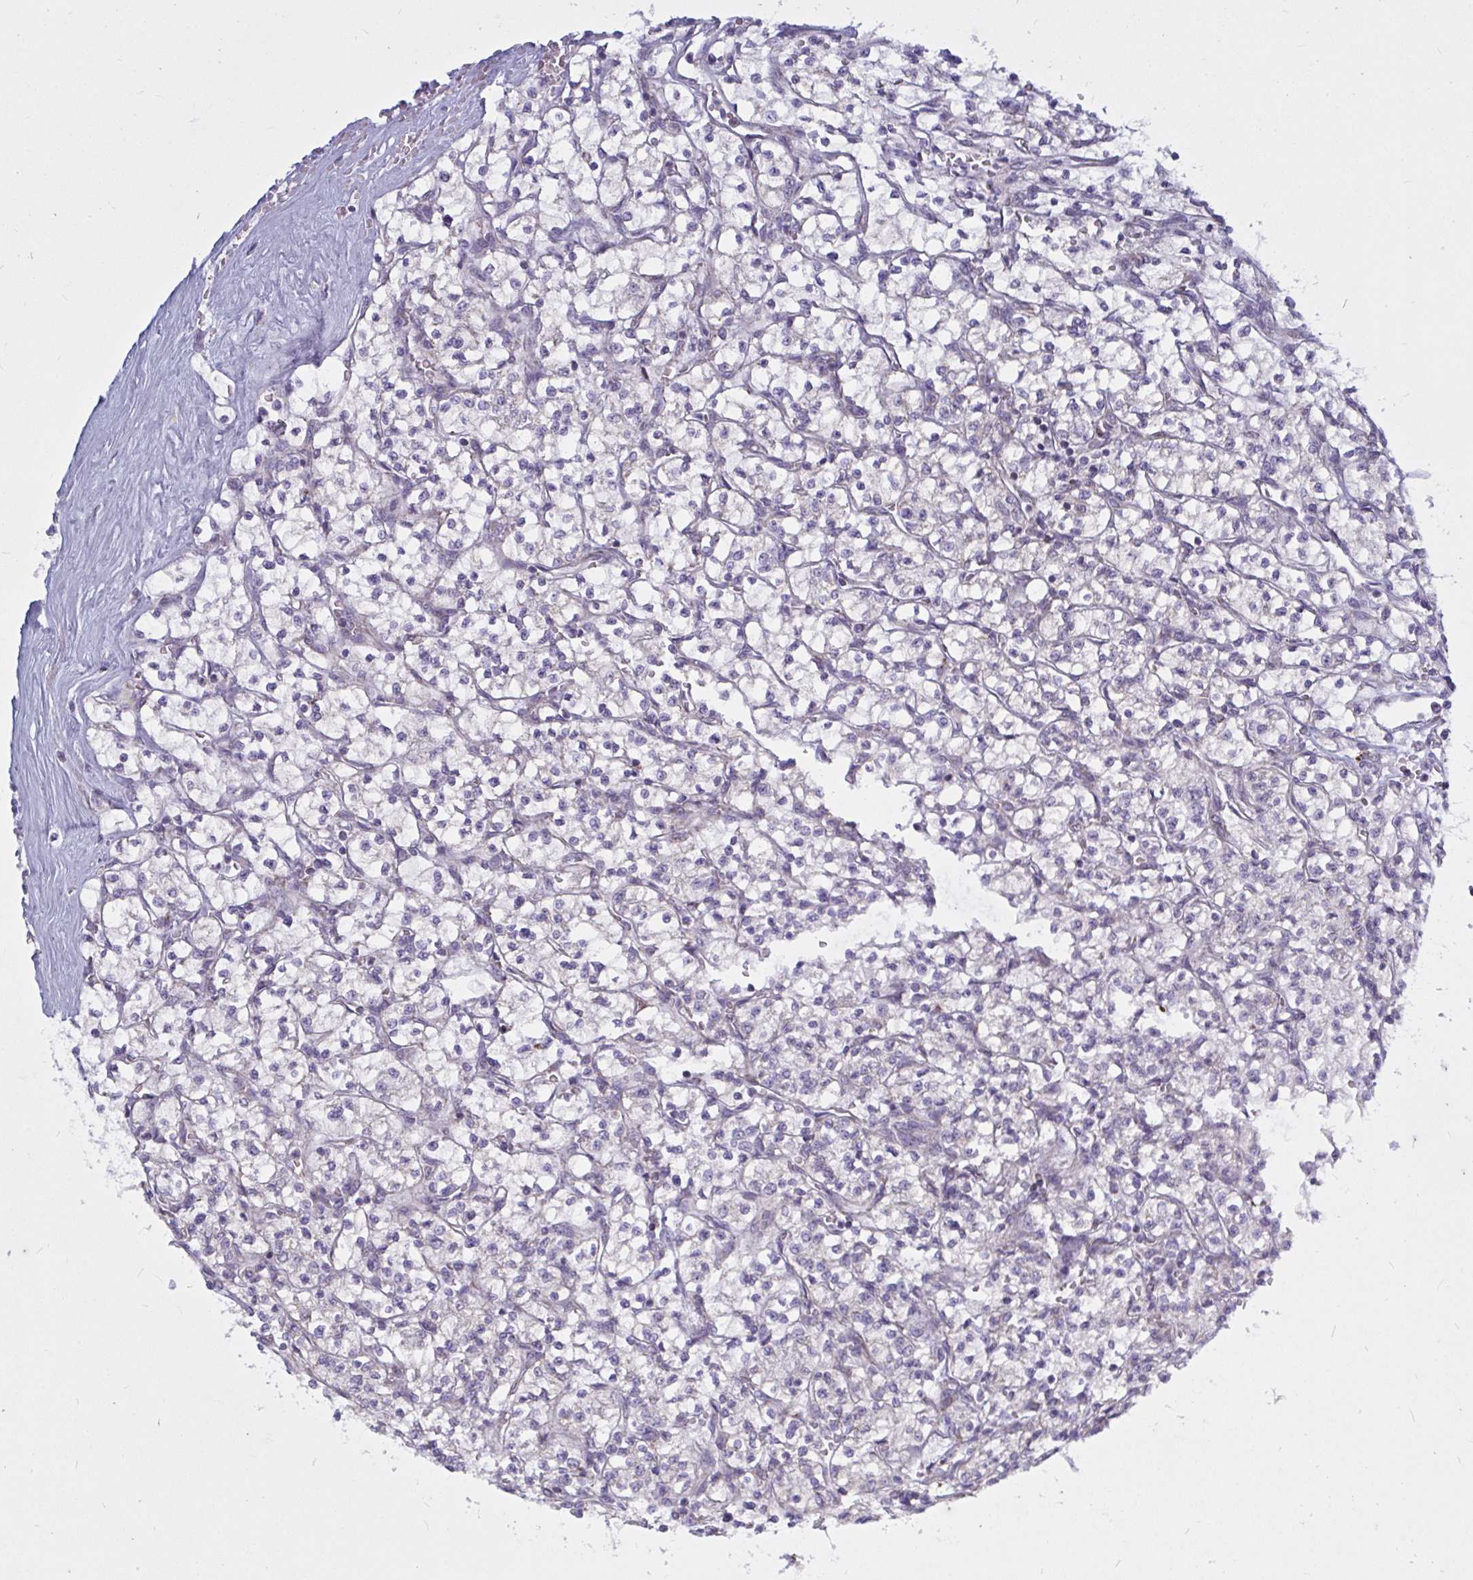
{"staining": {"intensity": "negative", "quantity": "none", "location": "none"}, "tissue": "renal cancer", "cell_type": "Tumor cells", "image_type": "cancer", "snomed": [{"axis": "morphology", "description": "Adenocarcinoma, NOS"}, {"axis": "topography", "description": "Kidney"}], "caption": "Renal cancer (adenocarcinoma) was stained to show a protein in brown. There is no significant positivity in tumor cells.", "gene": "ATG9A", "patient": {"sex": "female", "age": 64}}